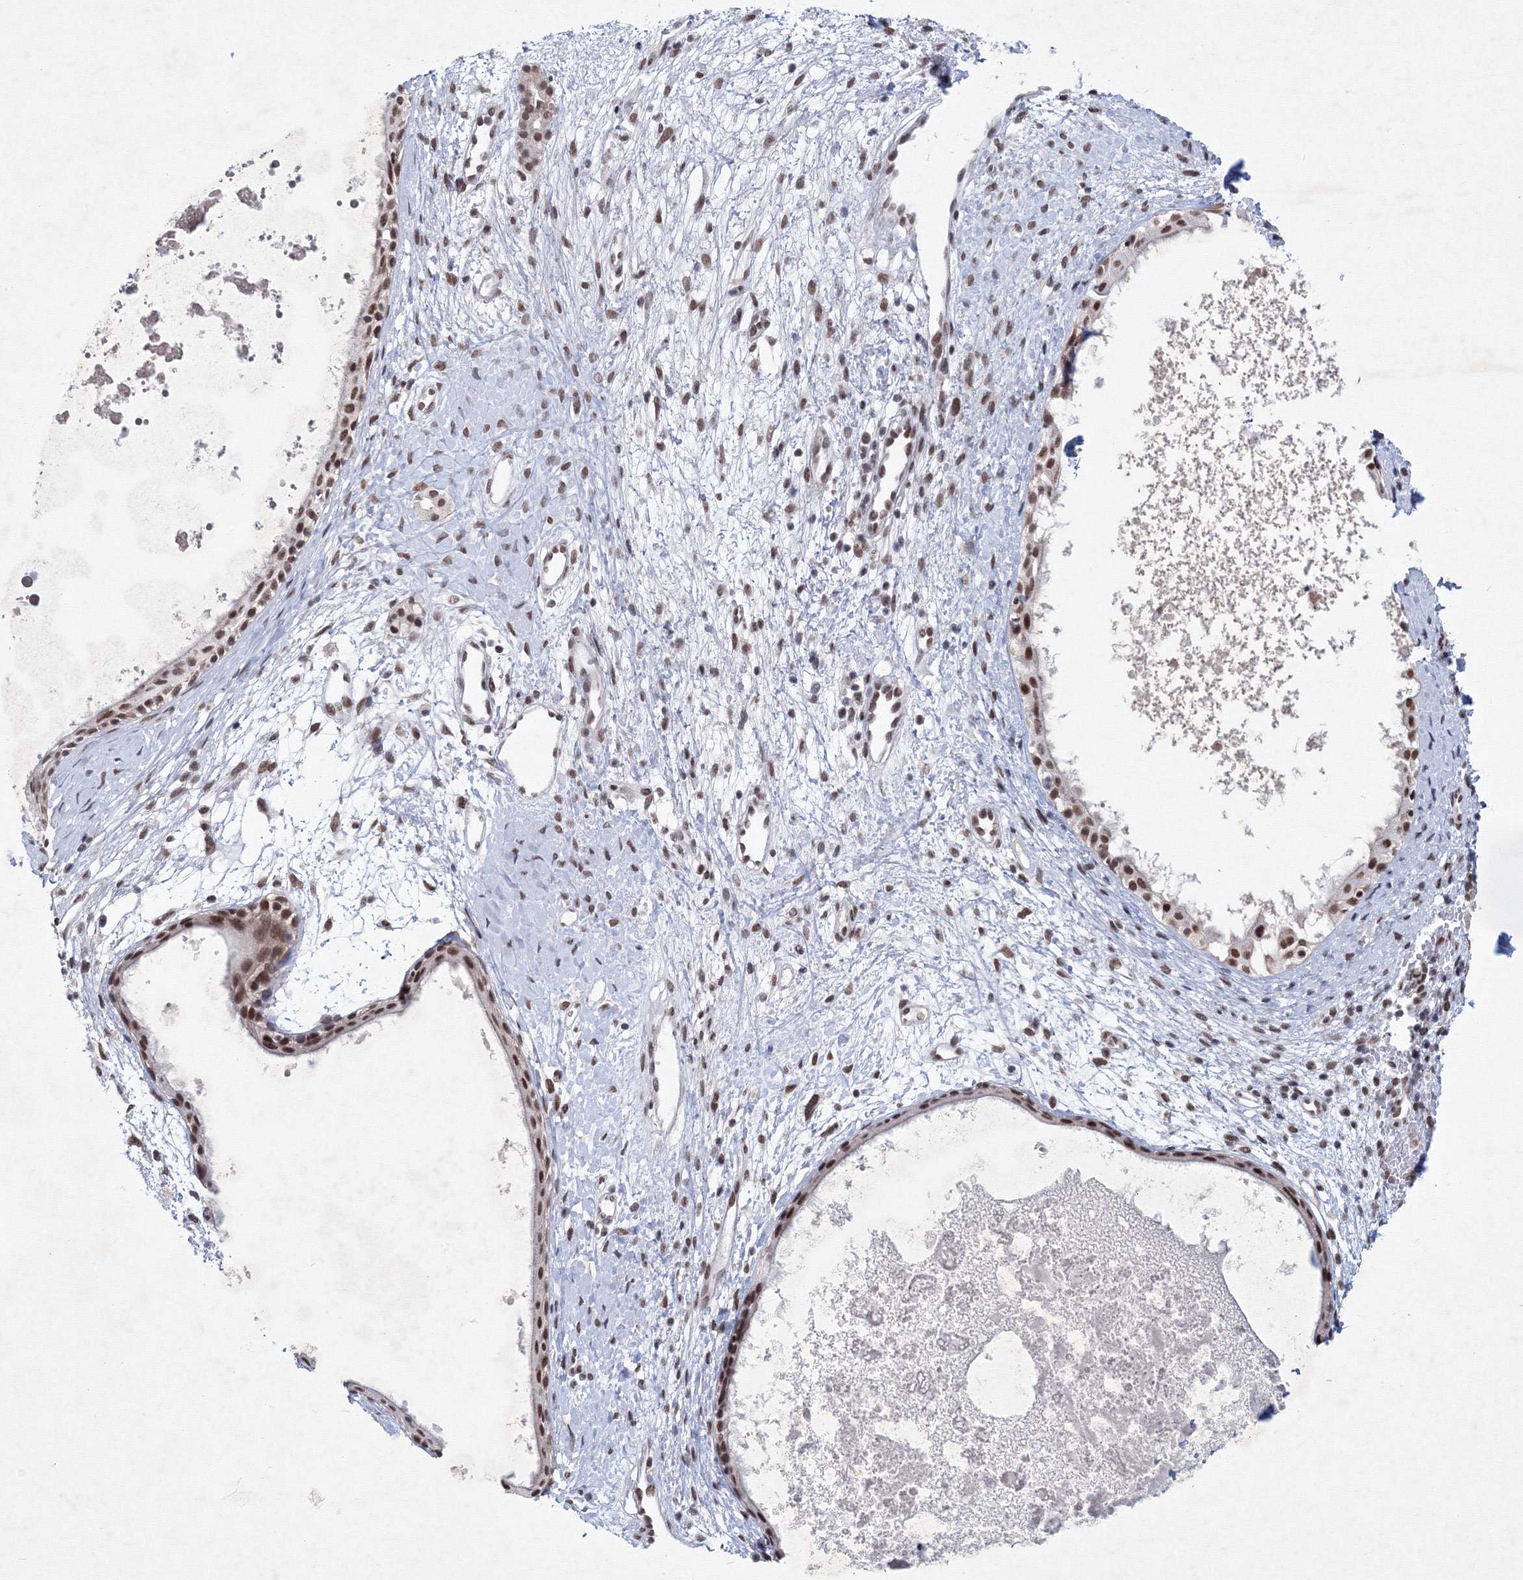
{"staining": {"intensity": "moderate", "quantity": ">75%", "location": "nuclear"}, "tissue": "nasopharynx", "cell_type": "Respiratory epithelial cells", "image_type": "normal", "snomed": [{"axis": "morphology", "description": "Normal tissue, NOS"}, {"axis": "topography", "description": "Nasopharynx"}], "caption": "A high-resolution photomicrograph shows immunohistochemistry staining of normal nasopharynx, which displays moderate nuclear staining in about >75% of respiratory epithelial cells. The staining is performed using DAB brown chromogen to label protein expression. The nuclei are counter-stained blue using hematoxylin.", "gene": "SF3B6", "patient": {"sex": "male", "age": 22}}